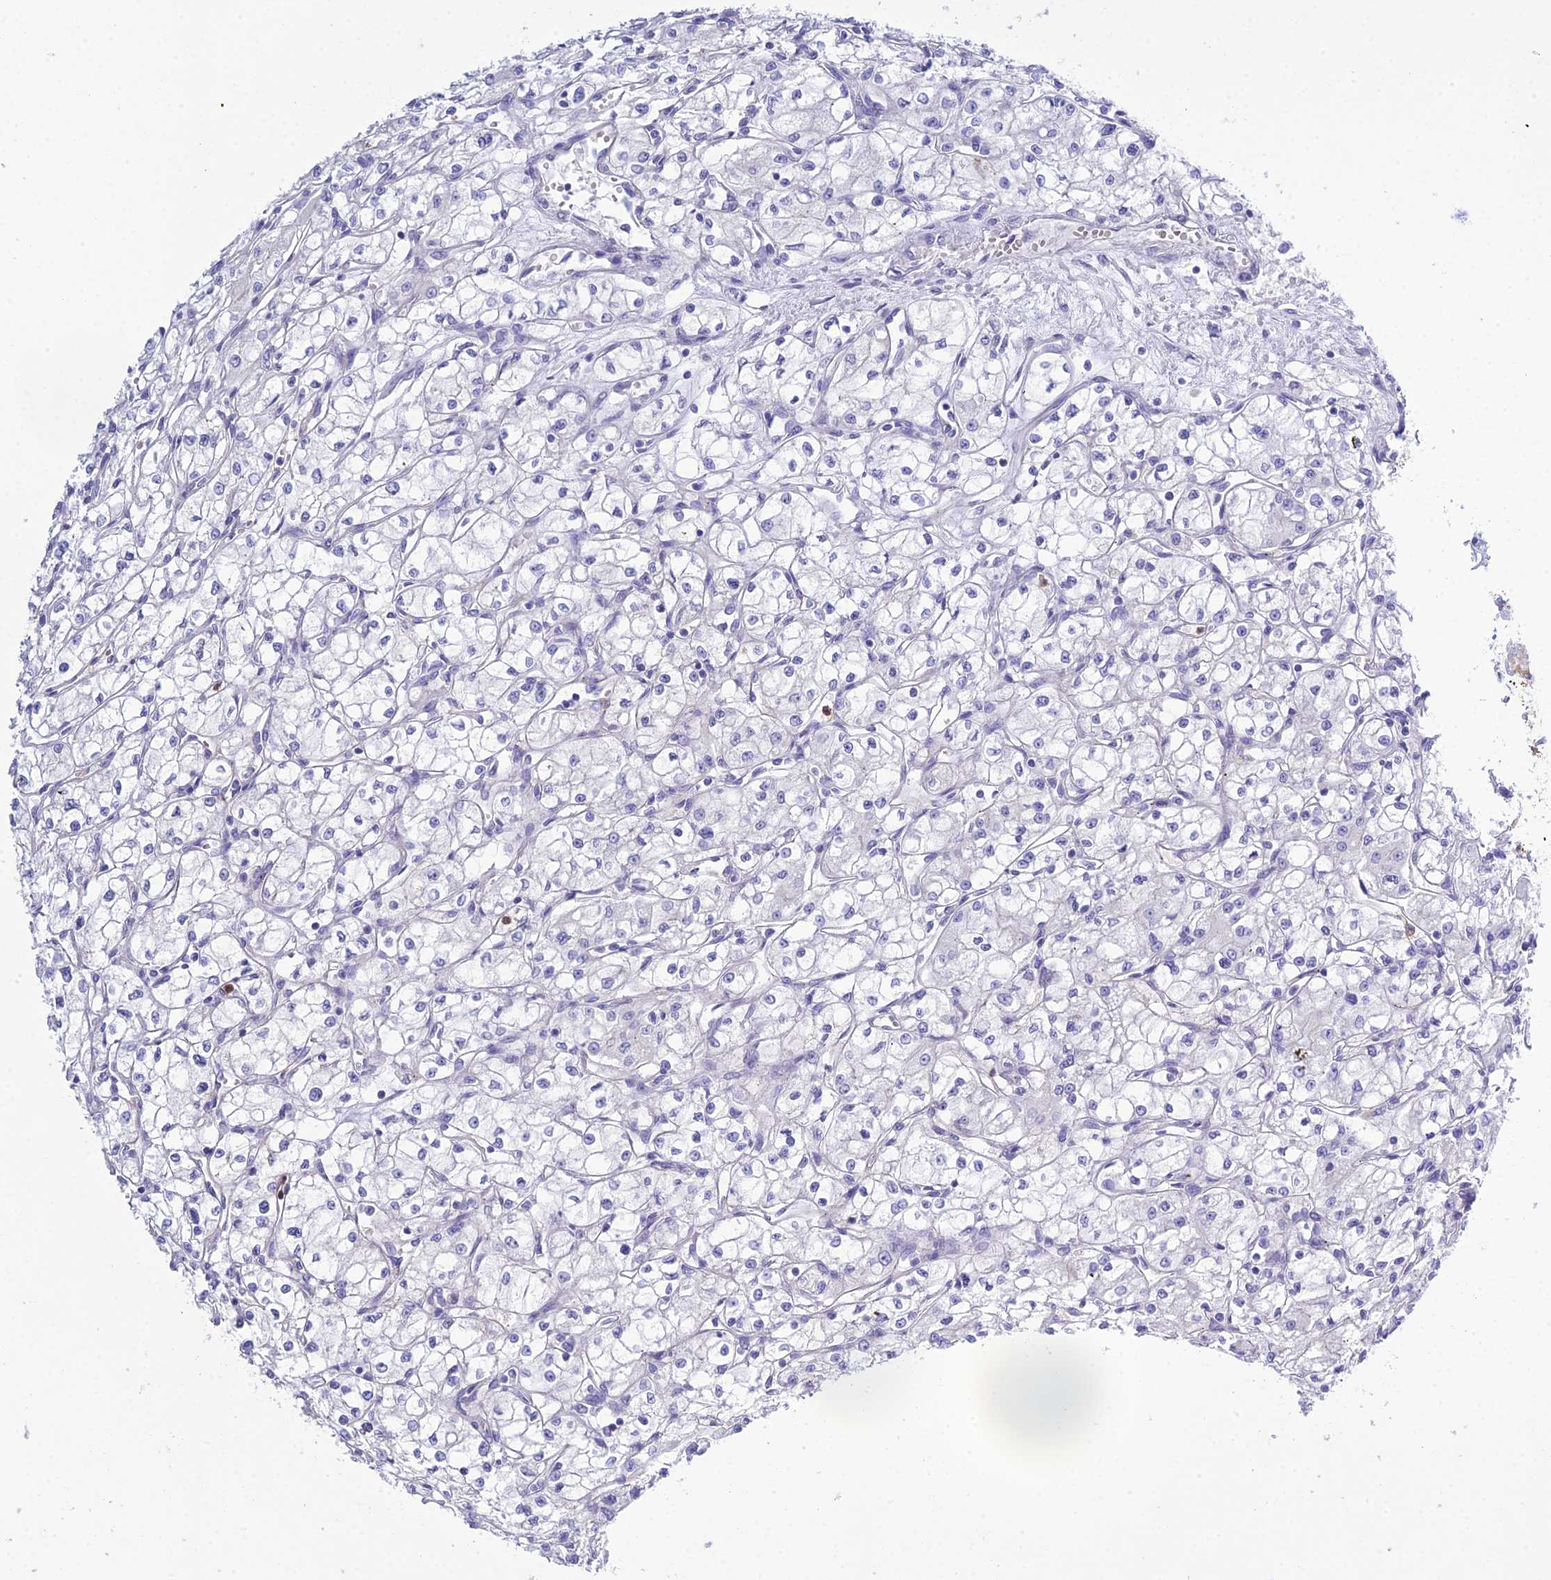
{"staining": {"intensity": "negative", "quantity": "none", "location": "none"}, "tissue": "renal cancer", "cell_type": "Tumor cells", "image_type": "cancer", "snomed": [{"axis": "morphology", "description": "Adenocarcinoma, NOS"}, {"axis": "topography", "description": "Kidney"}], "caption": "An immunohistochemistry image of renal cancer (adenocarcinoma) is shown. There is no staining in tumor cells of renal cancer (adenocarcinoma). (DAB immunohistochemistry, high magnification).", "gene": "OR1Q1", "patient": {"sex": "male", "age": 59}}